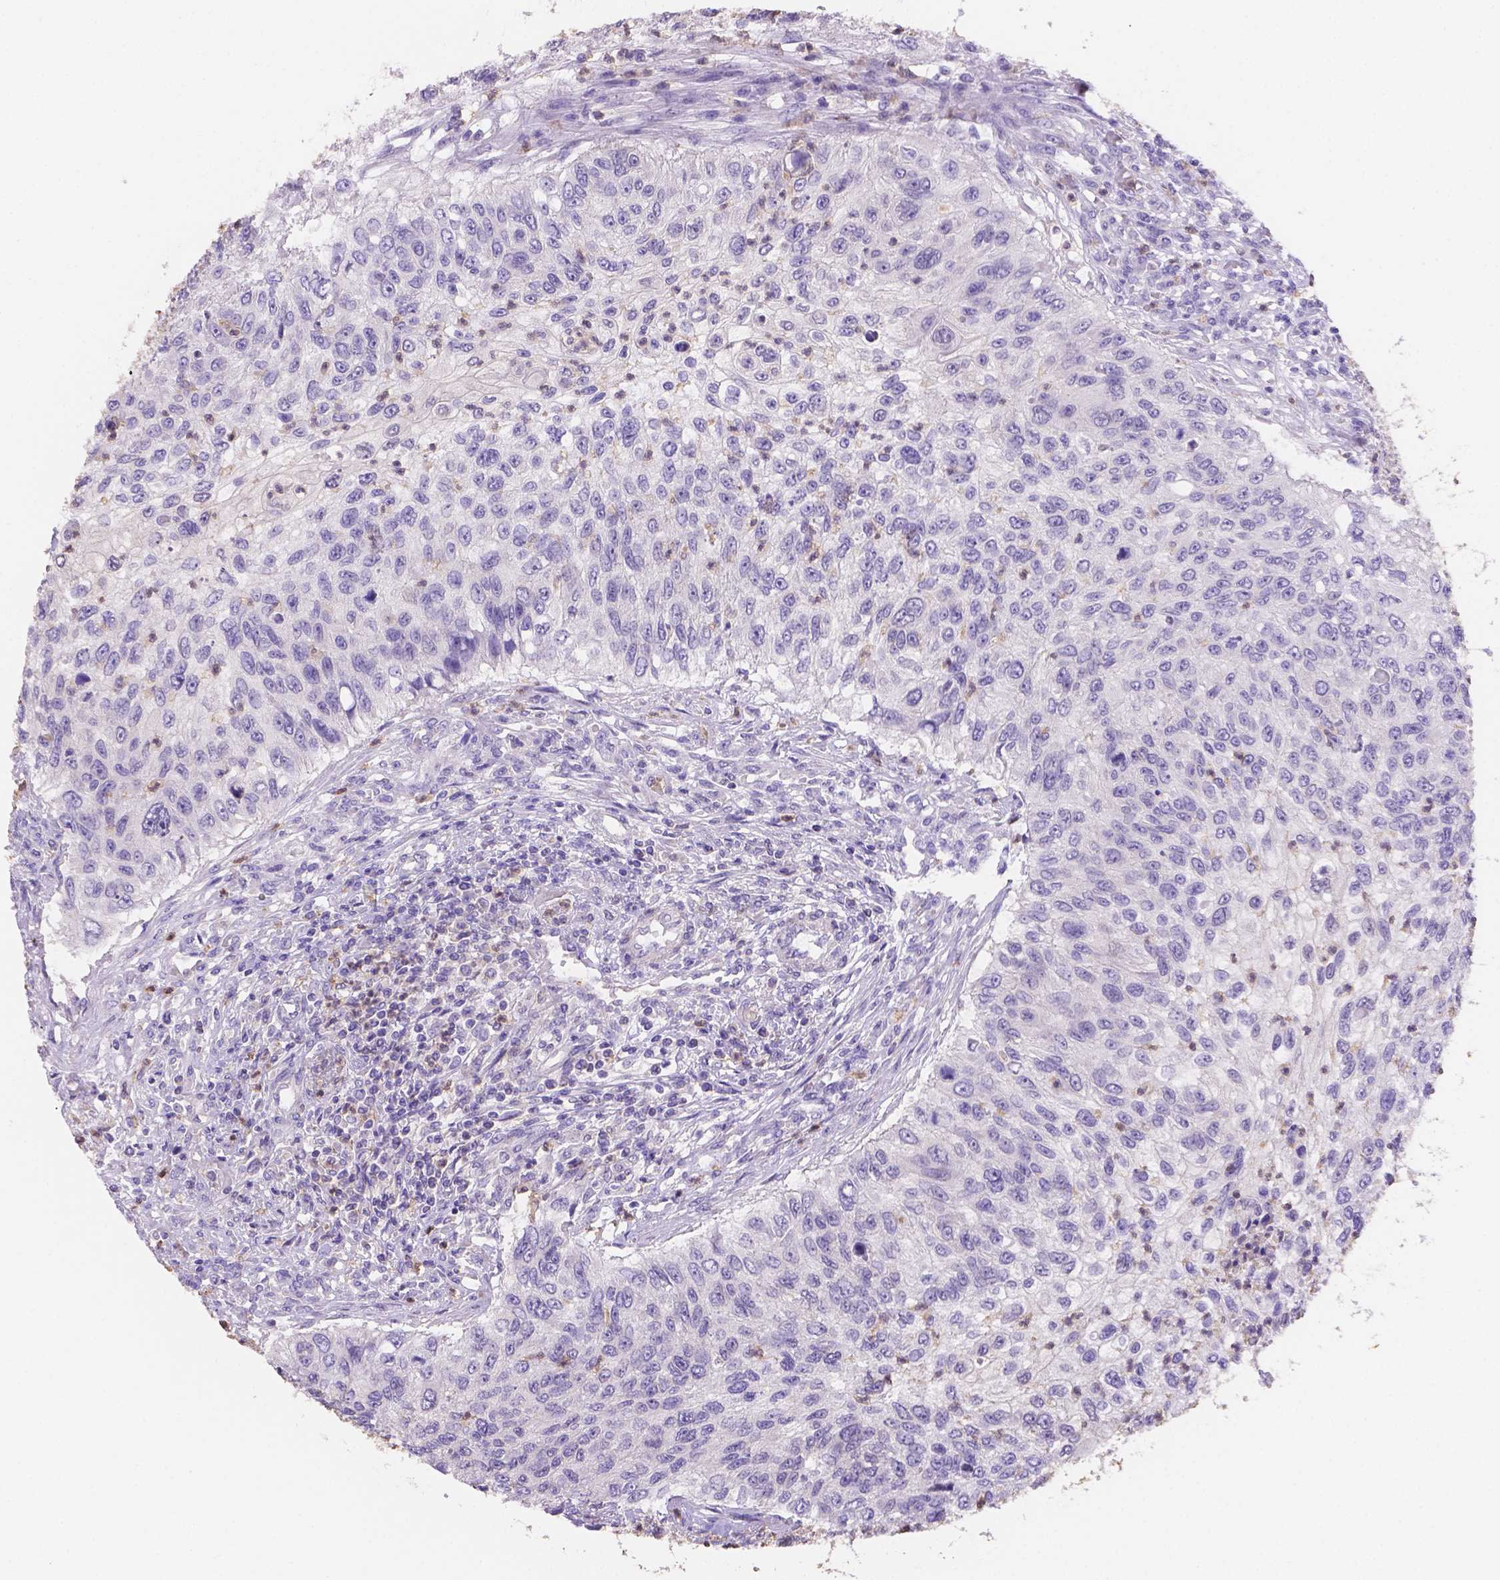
{"staining": {"intensity": "negative", "quantity": "none", "location": "none"}, "tissue": "urothelial cancer", "cell_type": "Tumor cells", "image_type": "cancer", "snomed": [{"axis": "morphology", "description": "Urothelial carcinoma, High grade"}, {"axis": "topography", "description": "Urinary bladder"}], "caption": "IHC of urothelial carcinoma (high-grade) exhibits no staining in tumor cells.", "gene": "NXPE2", "patient": {"sex": "female", "age": 60}}